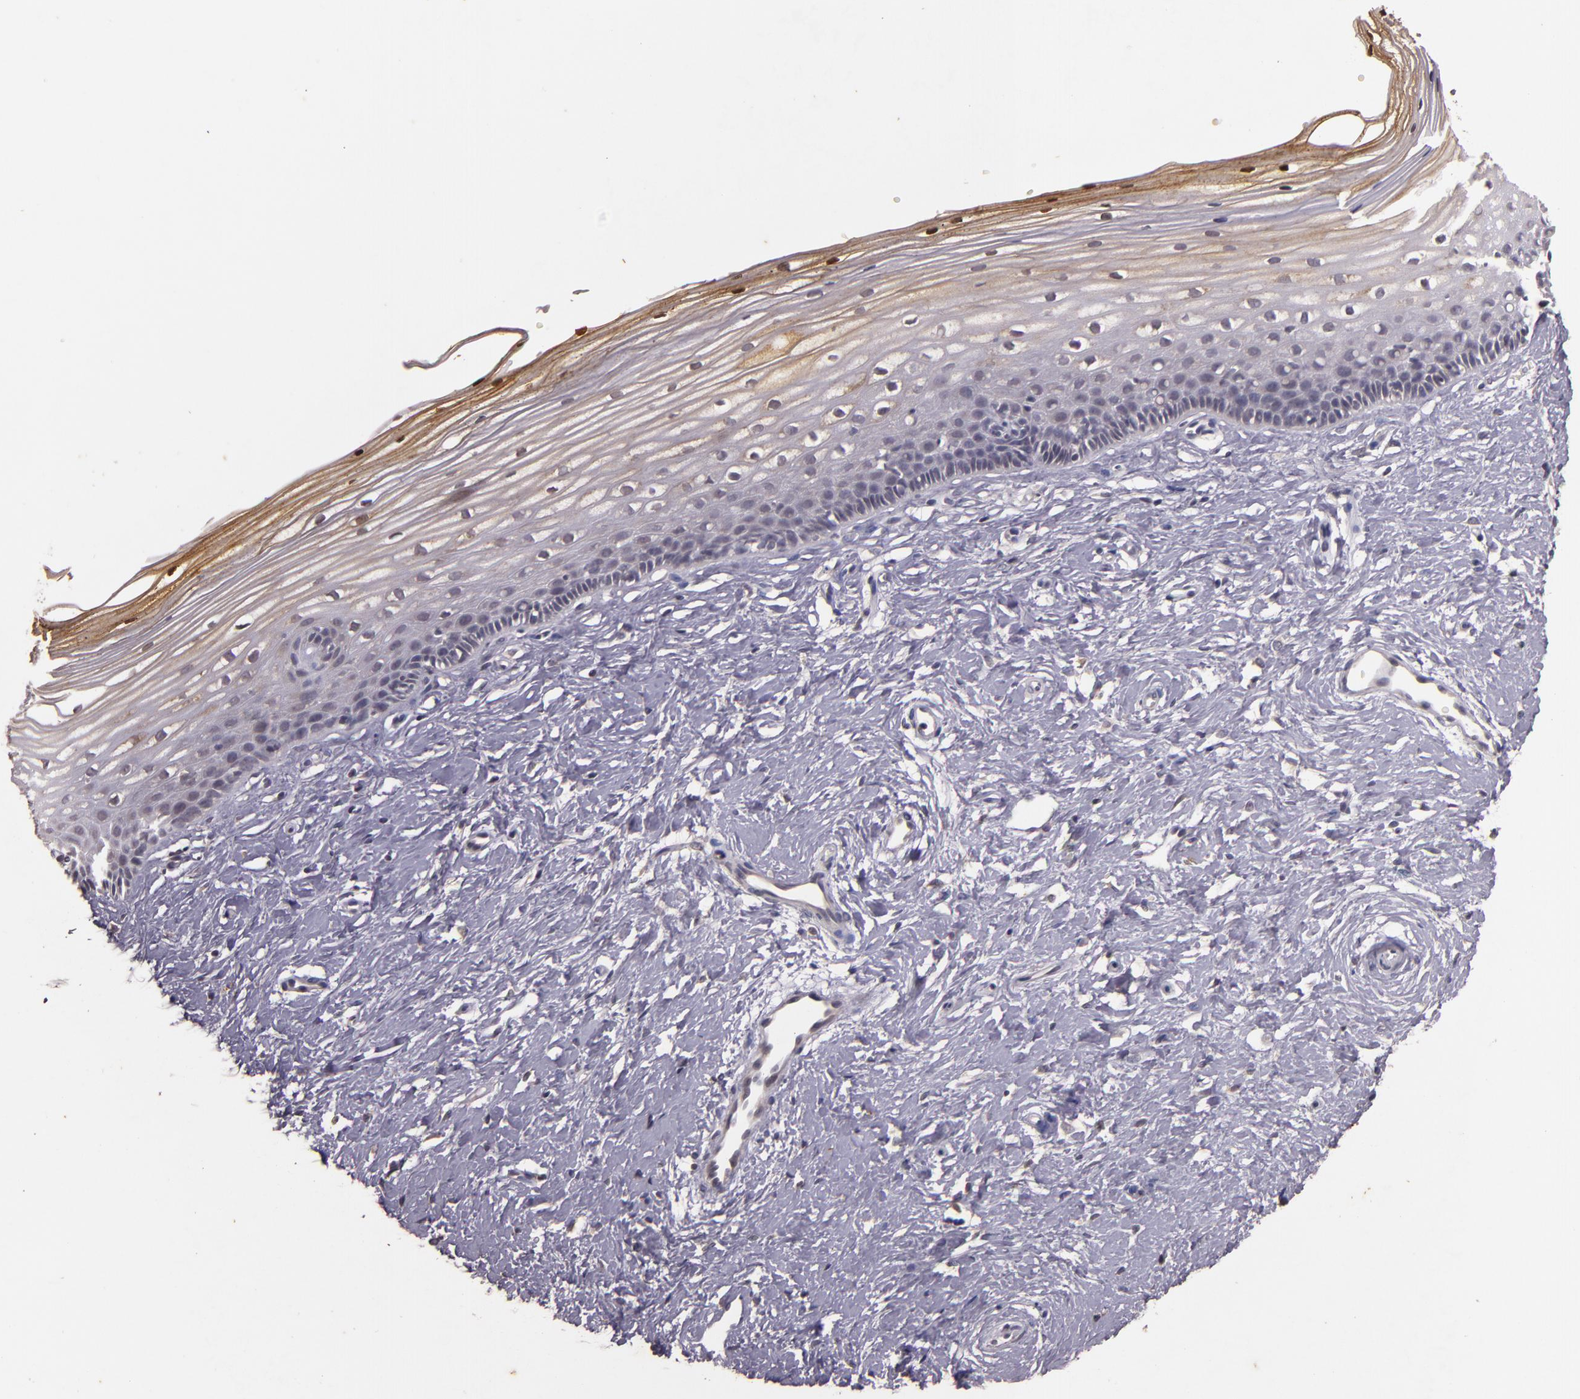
{"staining": {"intensity": "negative", "quantity": "none", "location": "none"}, "tissue": "cervix", "cell_type": "Glandular cells", "image_type": "normal", "snomed": [{"axis": "morphology", "description": "Normal tissue, NOS"}, {"axis": "topography", "description": "Cervix"}], "caption": "High power microscopy photomicrograph of an immunohistochemistry (IHC) histopathology image of normal cervix, revealing no significant staining in glandular cells.", "gene": "TFF1", "patient": {"sex": "female", "age": 40}}